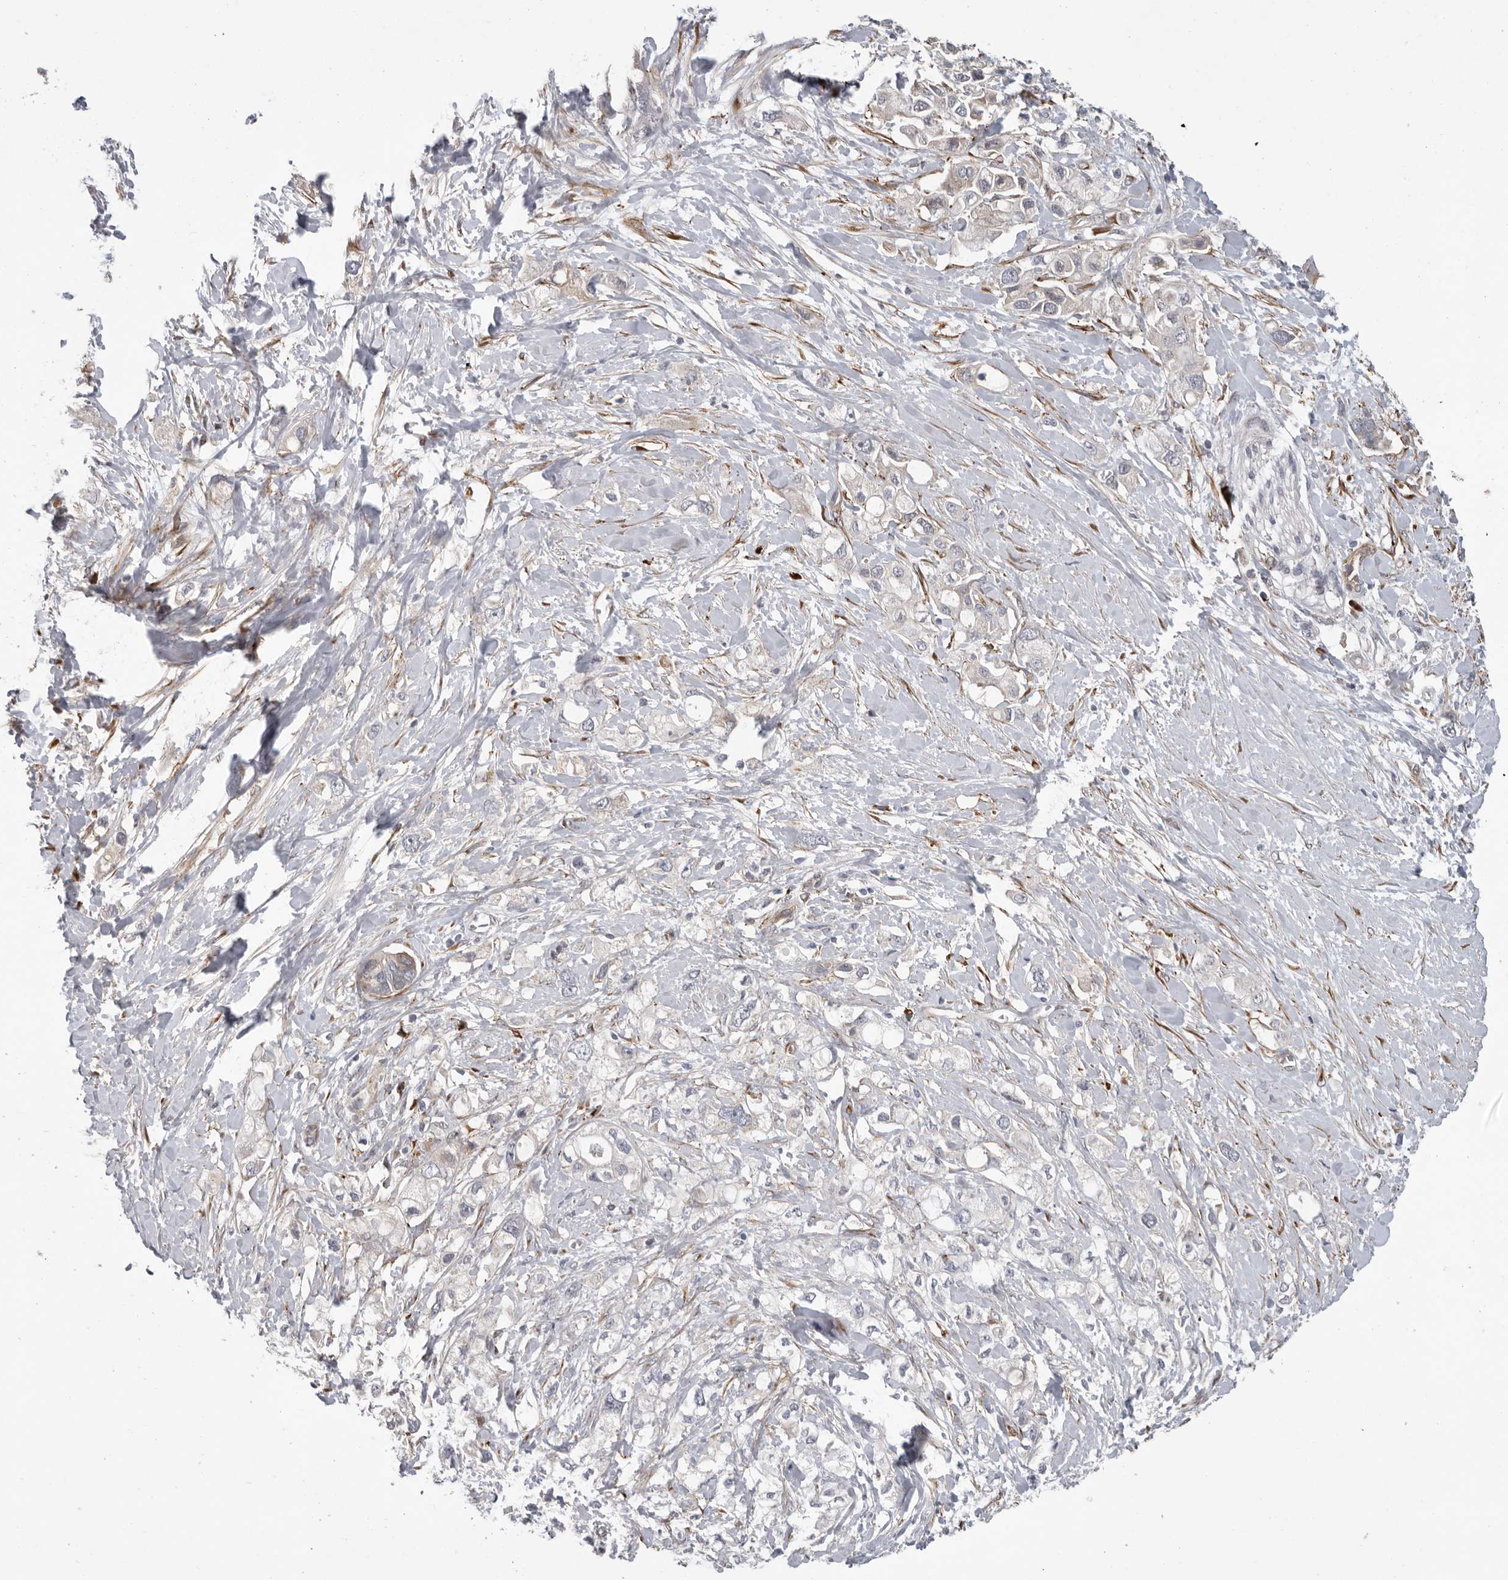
{"staining": {"intensity": "weak", "quantity": "<25%", "location": "cytoplasmic/membranous"}, "tissue": "pancreatic cancer", "cell_type": "Tumor cells", "image_type": "cancer", "snomed": [{"axis": "morphology", "description": "Adenocarcinoma, NOS"}, {"axis": "topography", "description": "Pancreas"}], "caption": "Immunohistochemistry photomicrograph of pancreatic cancer (adenocarcinoma) stained for a protein (brown), which shows no positivity in tumor cells.", "gene": "ATXN3L", "patient": {"sex": "female", "age": 56}}